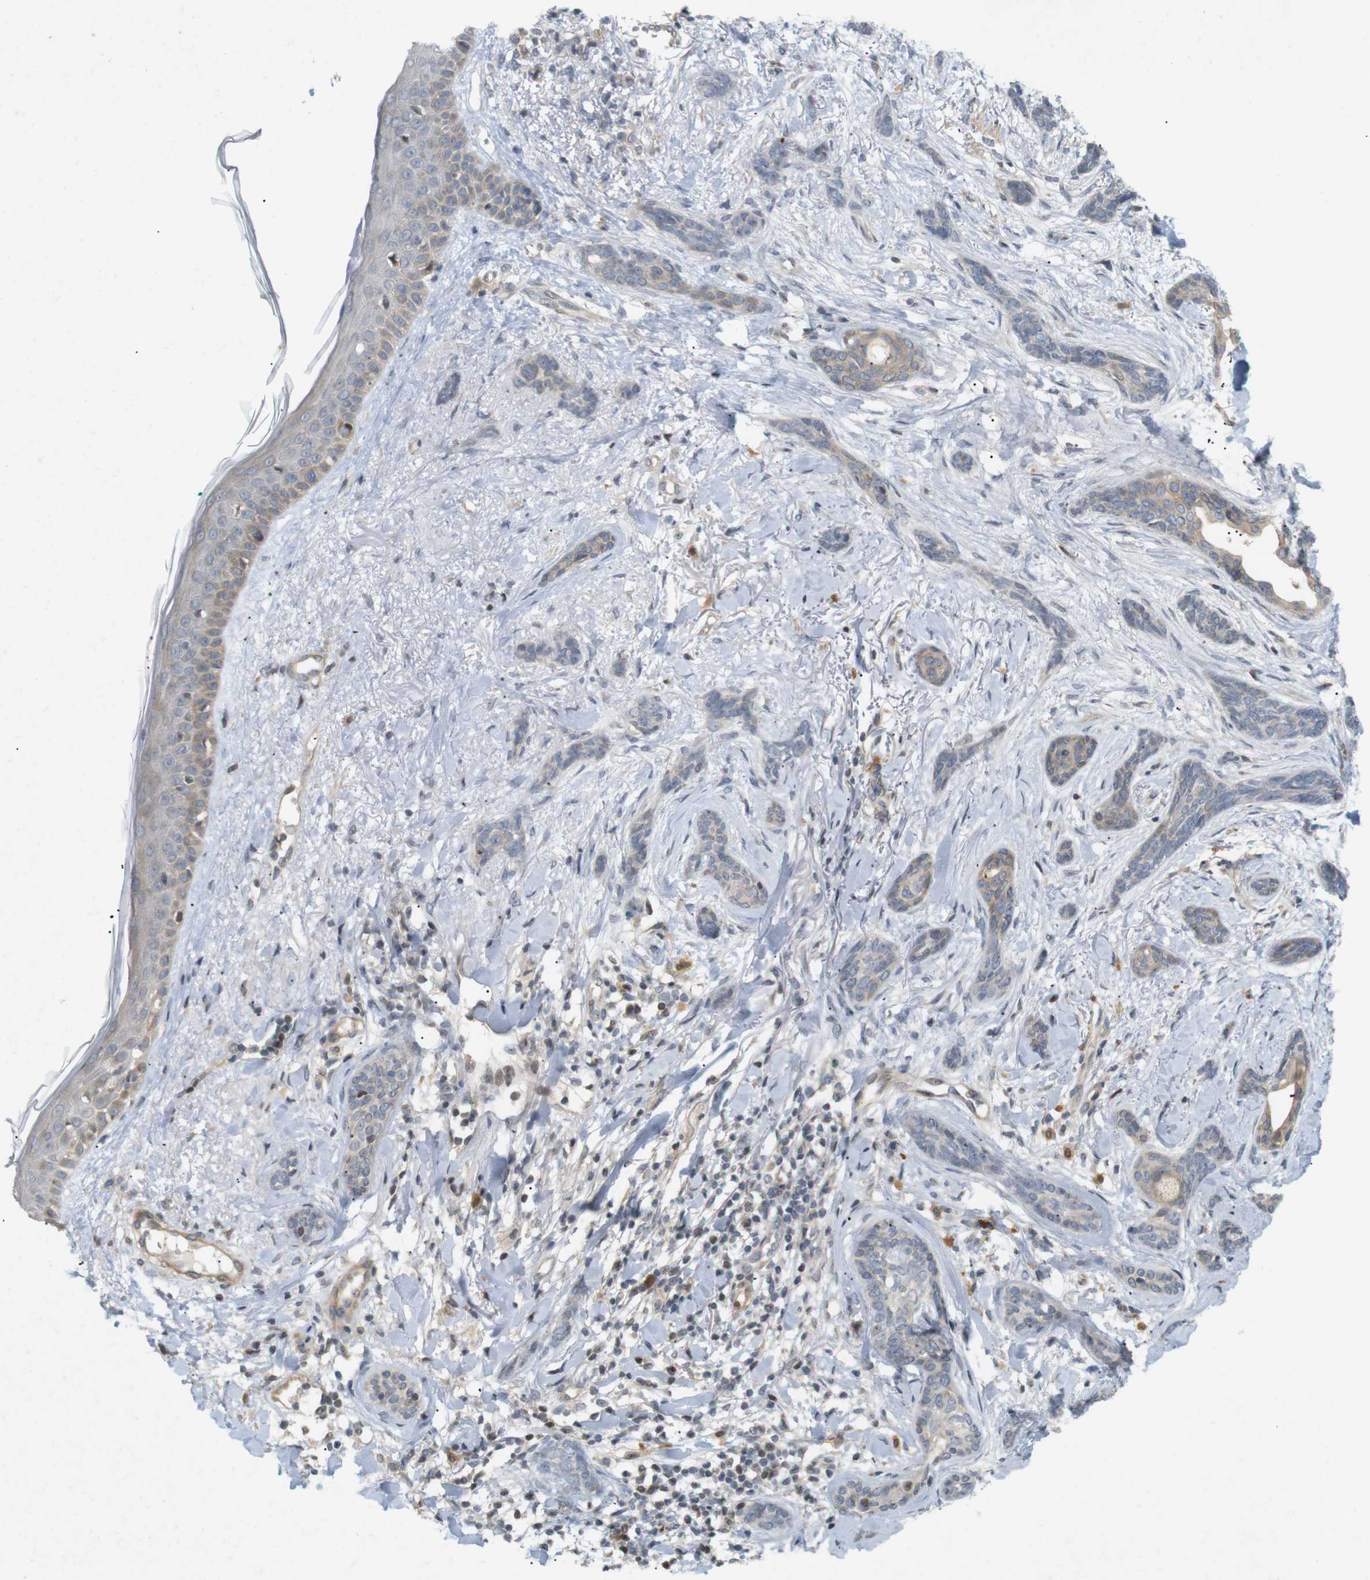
{"staining": {"intensity": "moderate", "quantity": "25%-75%", "location": "cytoplasmic/membranous"}, "tissue": "skin cancer", "cell_type": "Tumor cells", "image_type": "cancer", "snomed": [{"axis": "morphology", "description": "Basal cell carcinoma"}, {"axis": "morphology", "description": "Adnexal tumor, benign"}, {"axis": "topography", "description": "Skin"}], "caption": "Immunohistochemical staining of skin cancer (benign adnexal tumor) exhibits medium levels of moderate cytoplasmic/membranous protein staining in about 25%-75% of tumor cells. (DAB (3,3'-diaminobenzidine) IHC with brightfield microscopy, high magnification).", "gene": "PPP1R14A", "patient": {"sex": "female", "age": 42}}